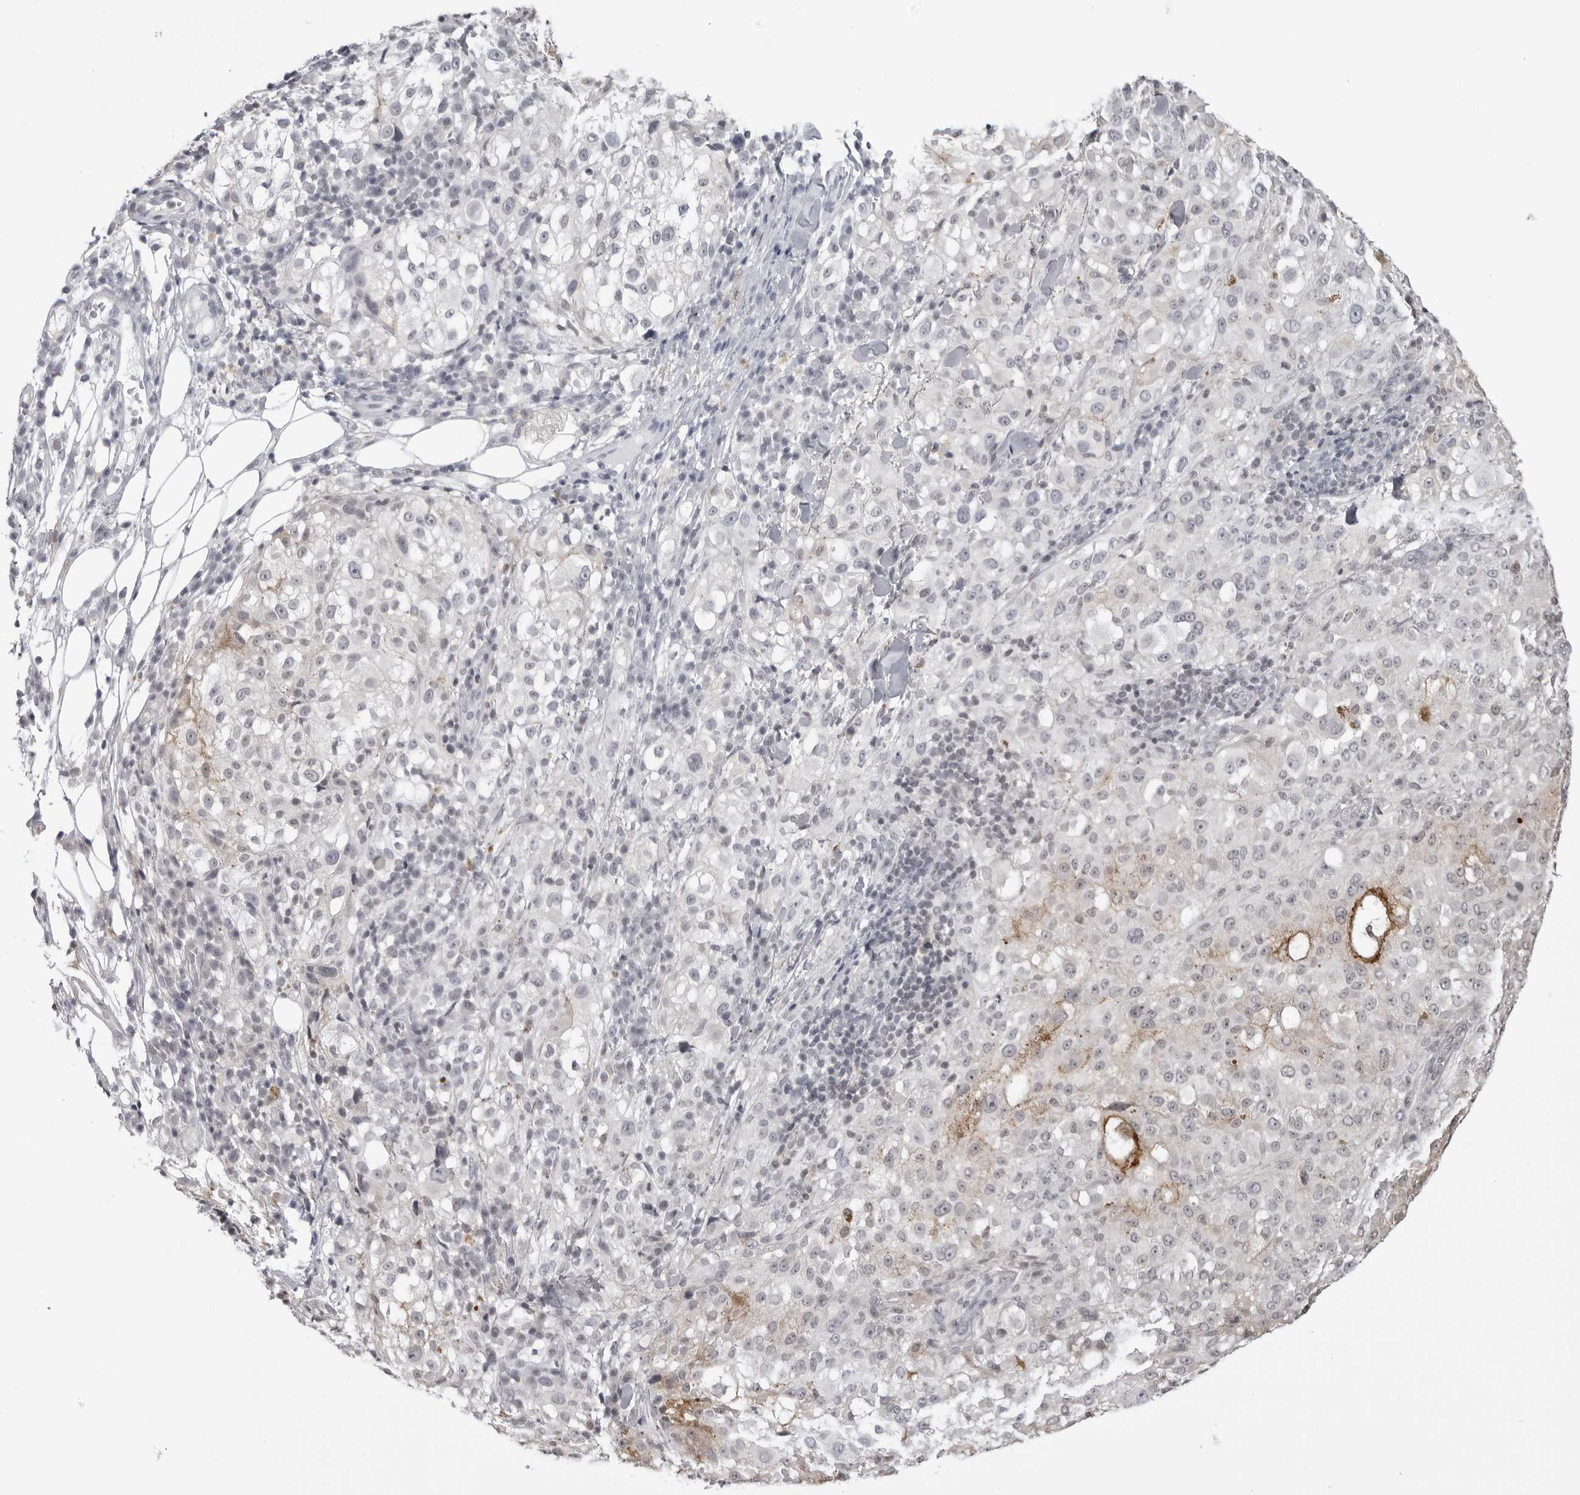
{"staining": {"intensity": "moderate", "quantity": "<25%", "location": "cytoplasmic/membranous"}, "tissue": "melanoma", "cell_type": "Tumor cells", "image_type": "cancer", "snomed": [{"axis": "morphology", "description": "Necrosis, NOS"}, {"axis": "morphology", "description": "Malignant melanoma, NOS"}, {"axis": "topography", "description": "Skin"}], "caption": "Human melanoma stained with a brown dye shows moderate cytoplasmic/membranous positive positivity in approximately <25% of tumor cells.", "gene": "YWHAG", "patient": {"sex": "female", "age": 87}}